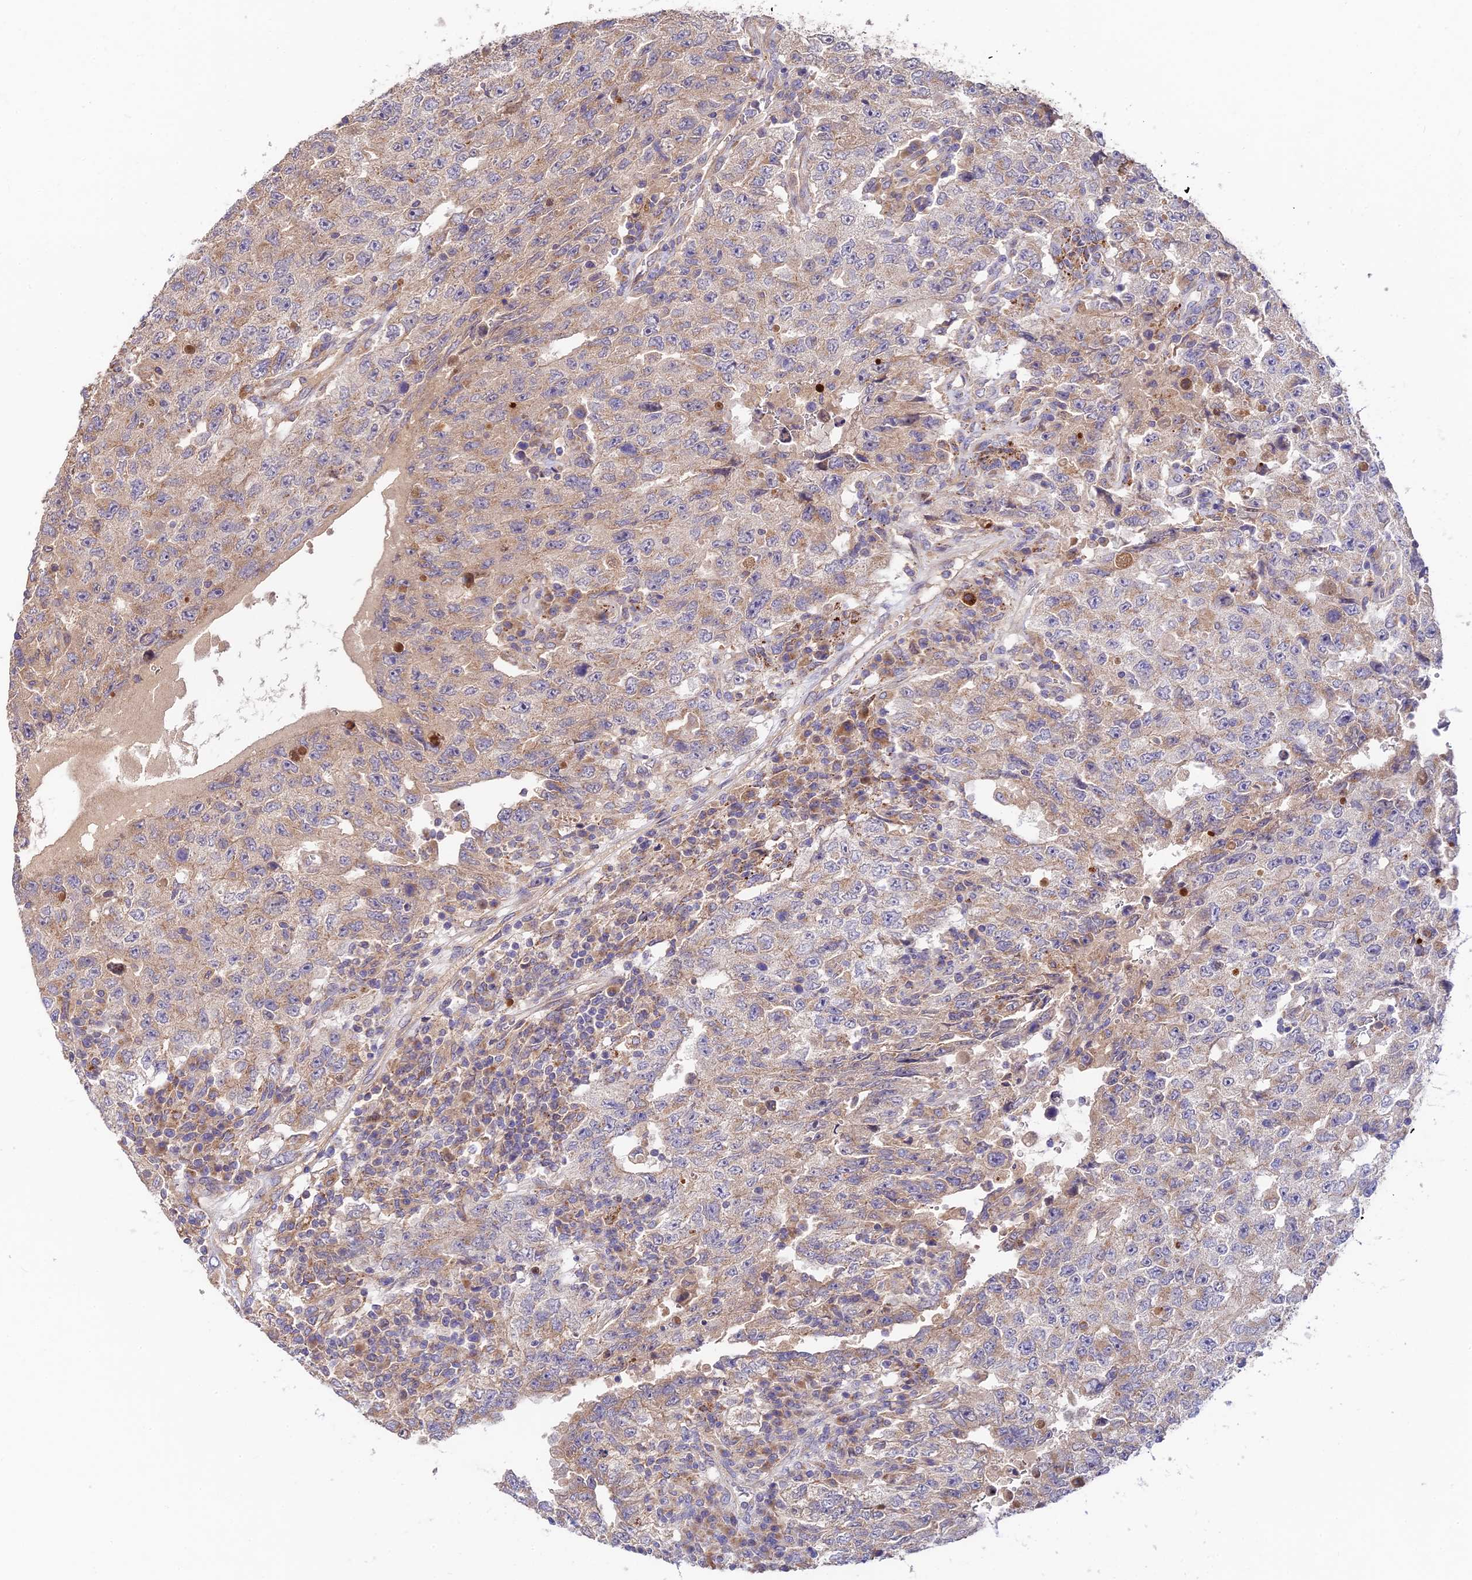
{"staining": {"intensity": "weak", "quantity": "25%-75%", "location": "cytoplasmic/membranous"}, "tissue": "testis cancer", "cell_type": "Tumor cells", "image_type": "cancer", "snomed": [{"axis": "morphology", "description": "Carcinoma, Embryonal, NOS"}, {"axis": "topography", "description": "Testis"}], "caption": "Protein staining of testis cancer (embryonal carcinoma) tissue demonstrates weak cytoplasmic/membranous expression in approximately 25%-75% of tumor cells.", "gene": "C3orf20", "patient": {"sex": "male", "age": 26}}